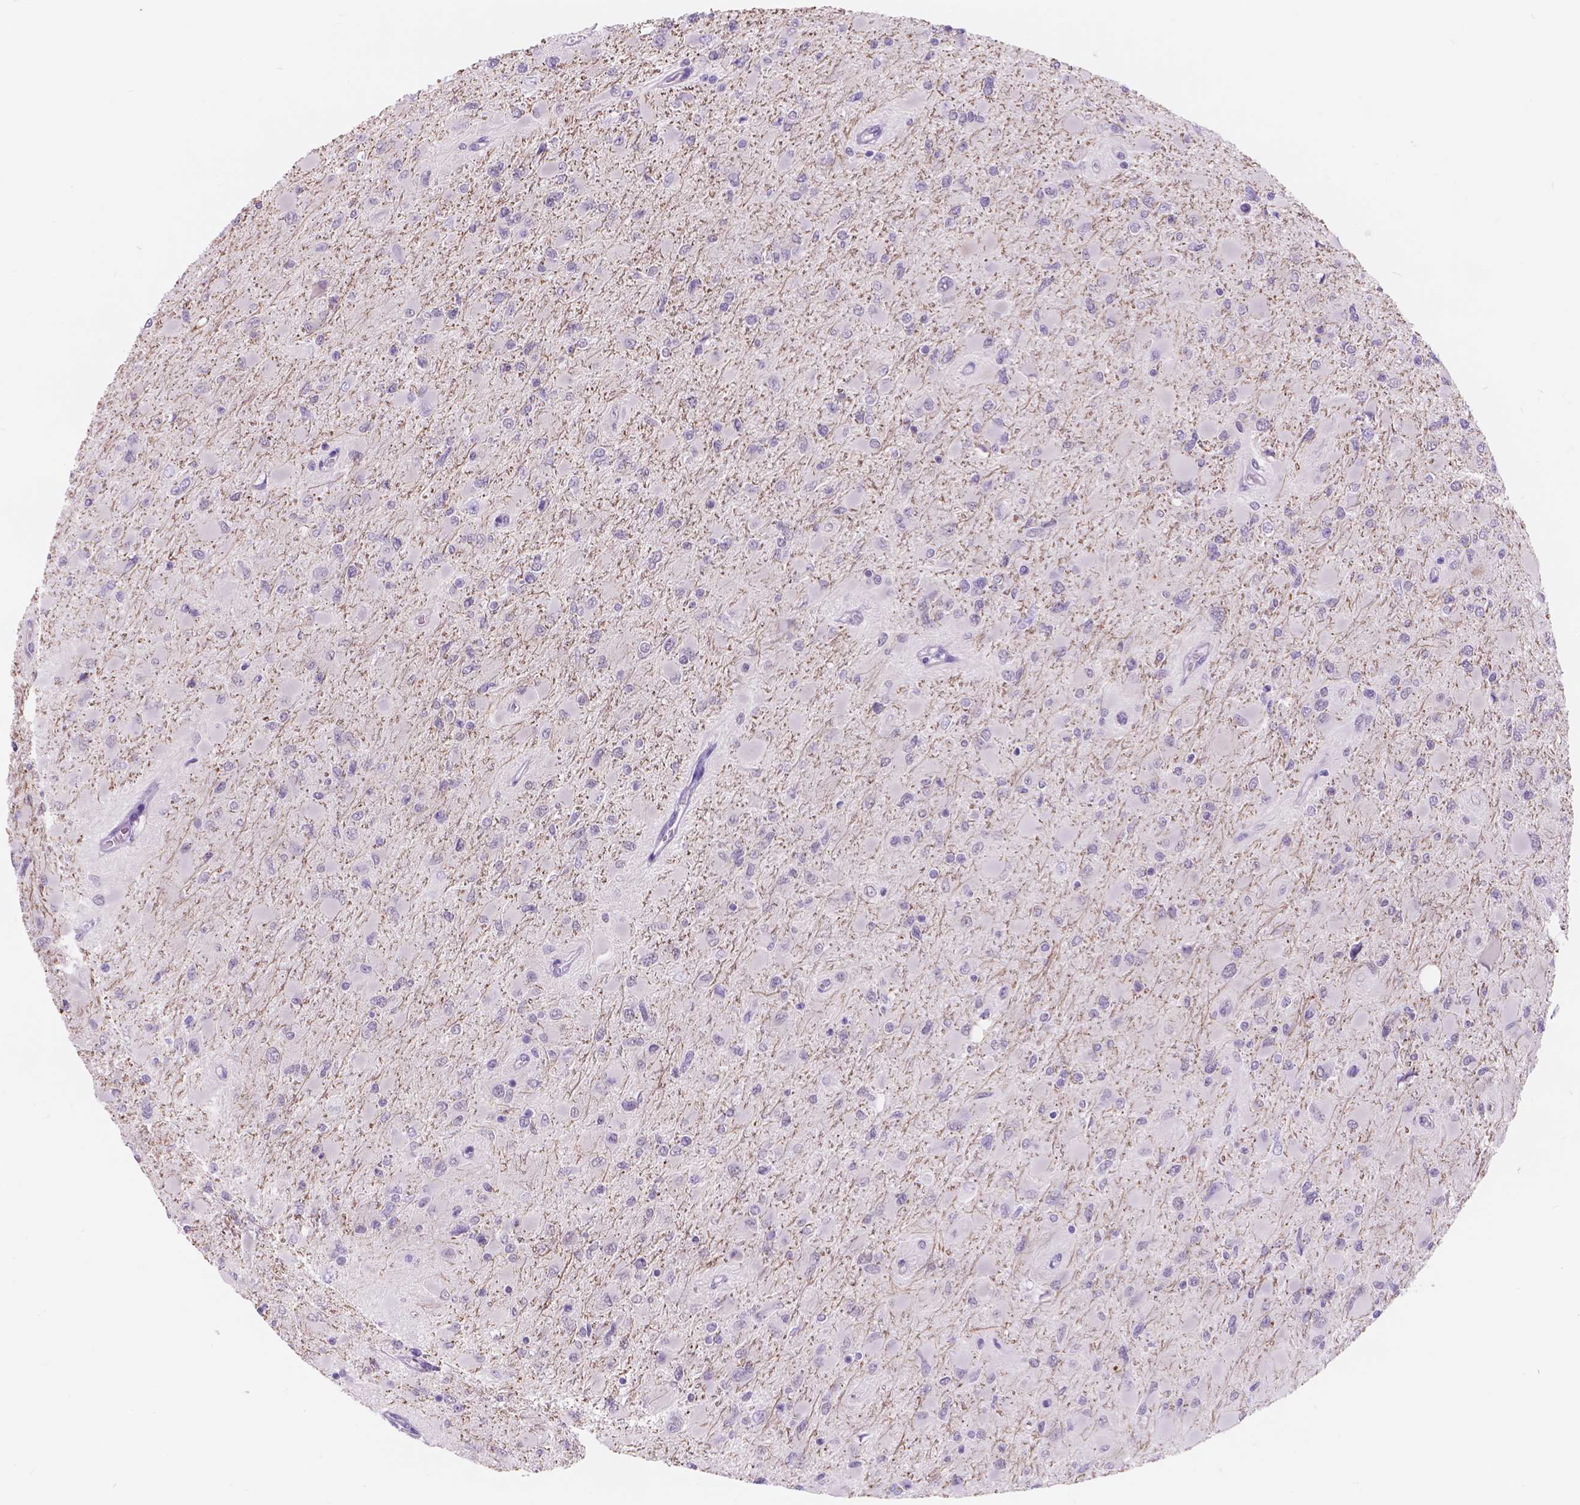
{"staining": {"intensity": "negative", "quantity": "none", "location": "none"}, "tissue": "glioma", "cell_type": "Tumor cells", "image_type": "cancer", "snomed": [{"axis": "morphology", "description": "Glioma, malignant, High grade"}, {"axis": "topography", "description": "Cerebral cortex"}], "caption": "Immunohistochemistry histopathology image of glioma stained for a protein (brown), which shows no positivity in tumor cells.", "gene": "DCC", "patient": {"sex": "female", "age": 36}}